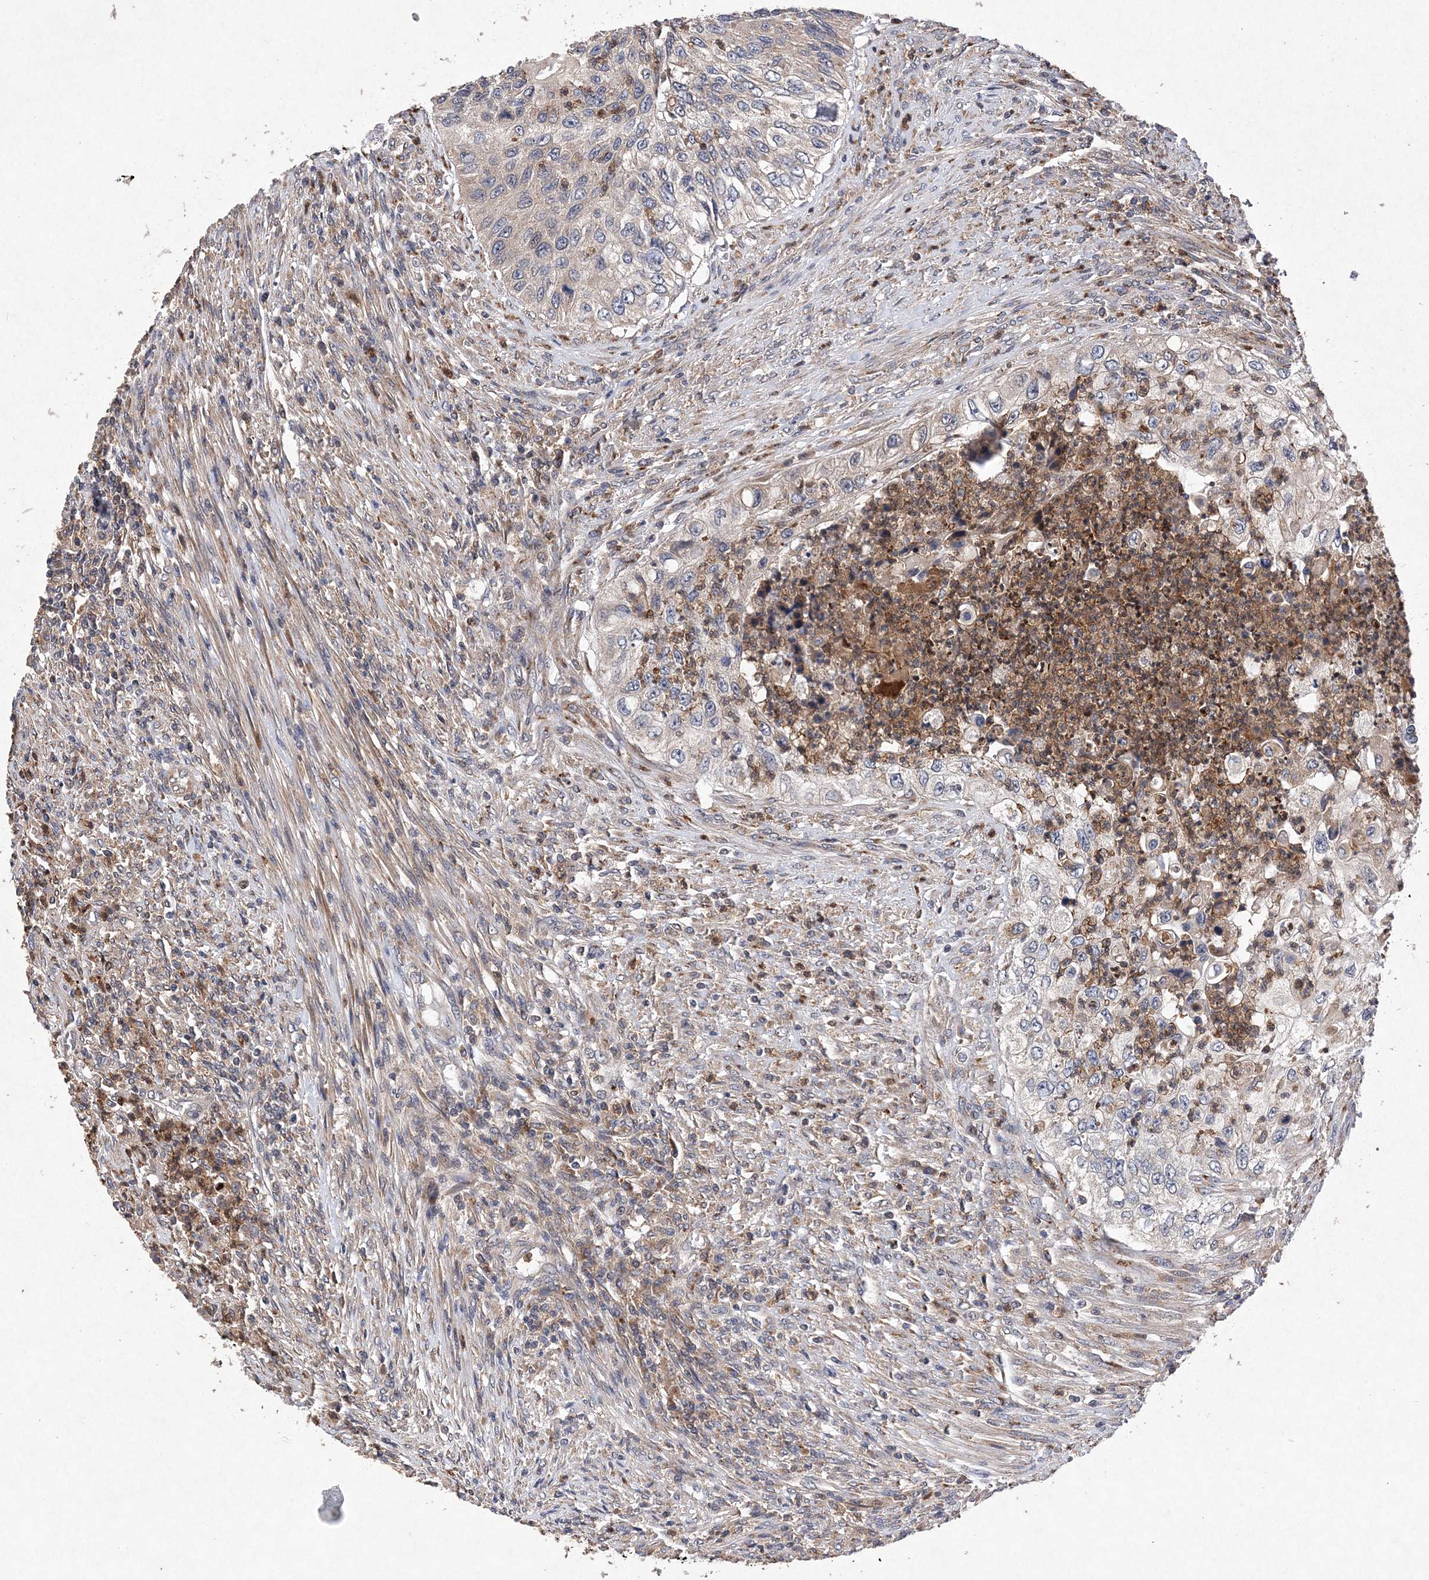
{"staining": {"intensity": "moderate", "quantity": "<25%", "location": "cytoplasmic/membranous"}, "tissue": "urothelial cancer", "cell_type": "Tumor cells", "image_type": "cancer", "snomed": [{"axis": "morphology", "description": "Urothelial carcinoma, High grade"}, {"axis": "topography", "description": "Urinary bladder"}], "caption": "Urothelial carcinoma (high-grade) stained with immunohistochemistry (IHC) demonstrates moderate cytoplasmic/membranous expression in approximately <25% of tumor cells.", "gene": "PROSER1", "patient": {"sex": "female", "age": 60}}